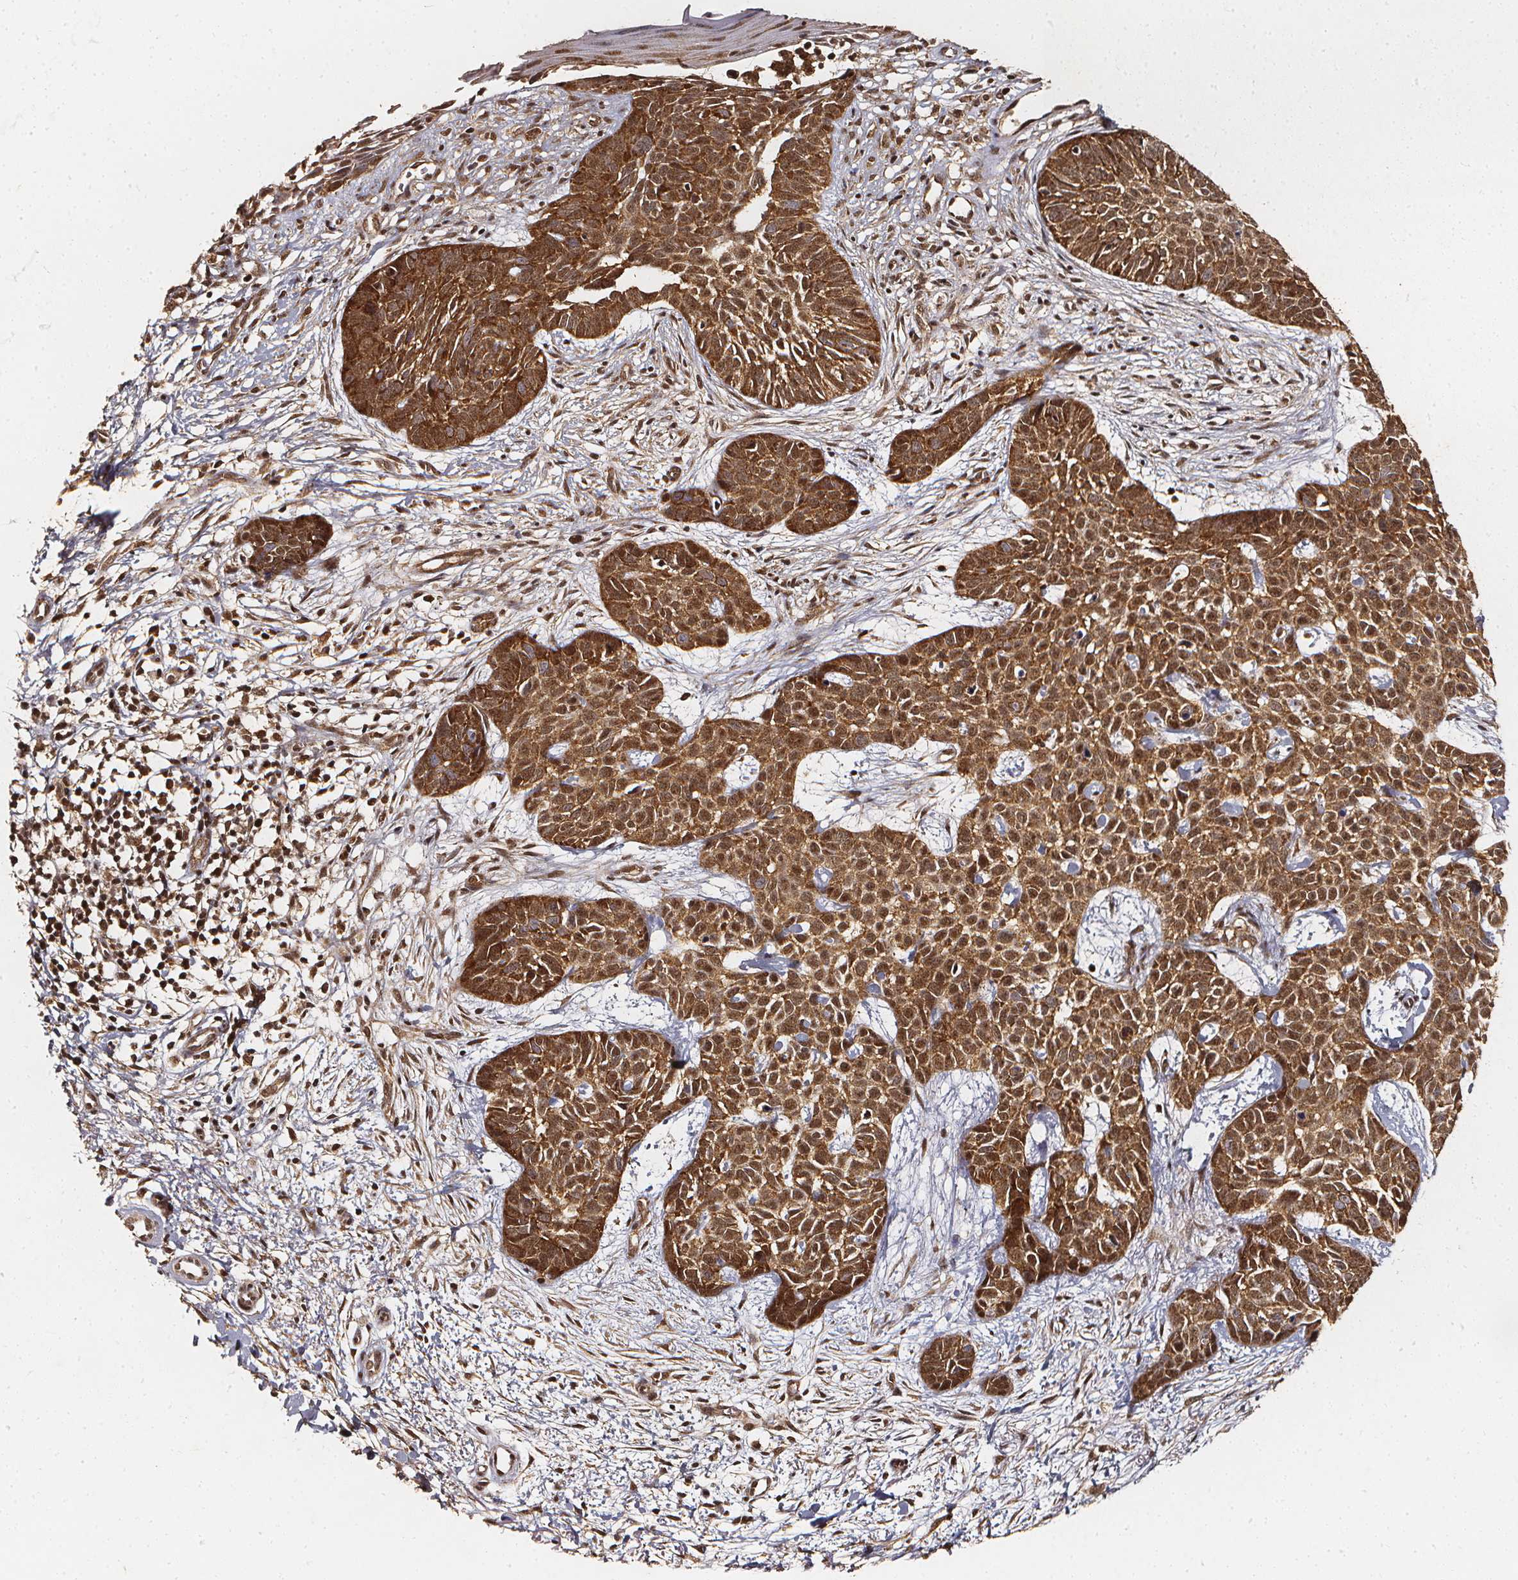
{"staining": {"intensity": "moderate", "quantity": ">75%", "location": "cytoplasmic/membranous,nuclear"}, "tissue": "skin cancer", "cell_type": "Tumor cells", "image_type": "cancer", "snomed": [{"axis": "morphology", "description": "Basal cell carcinoma"}, {"axis": "topography", "description": "Skin"}], "caption": "This photomicrograph reveals basal cell carcinoma (skin) stained with immunohistochemistry (IHC) to label a protein in brown. The cytoplasmic/membranous and nuclear of tumor cells show moderate positivity for the protein. Nuclei are counter-stained blue.", "gene": "SMN1", "patient": {"sex": "male", "age": 69}}